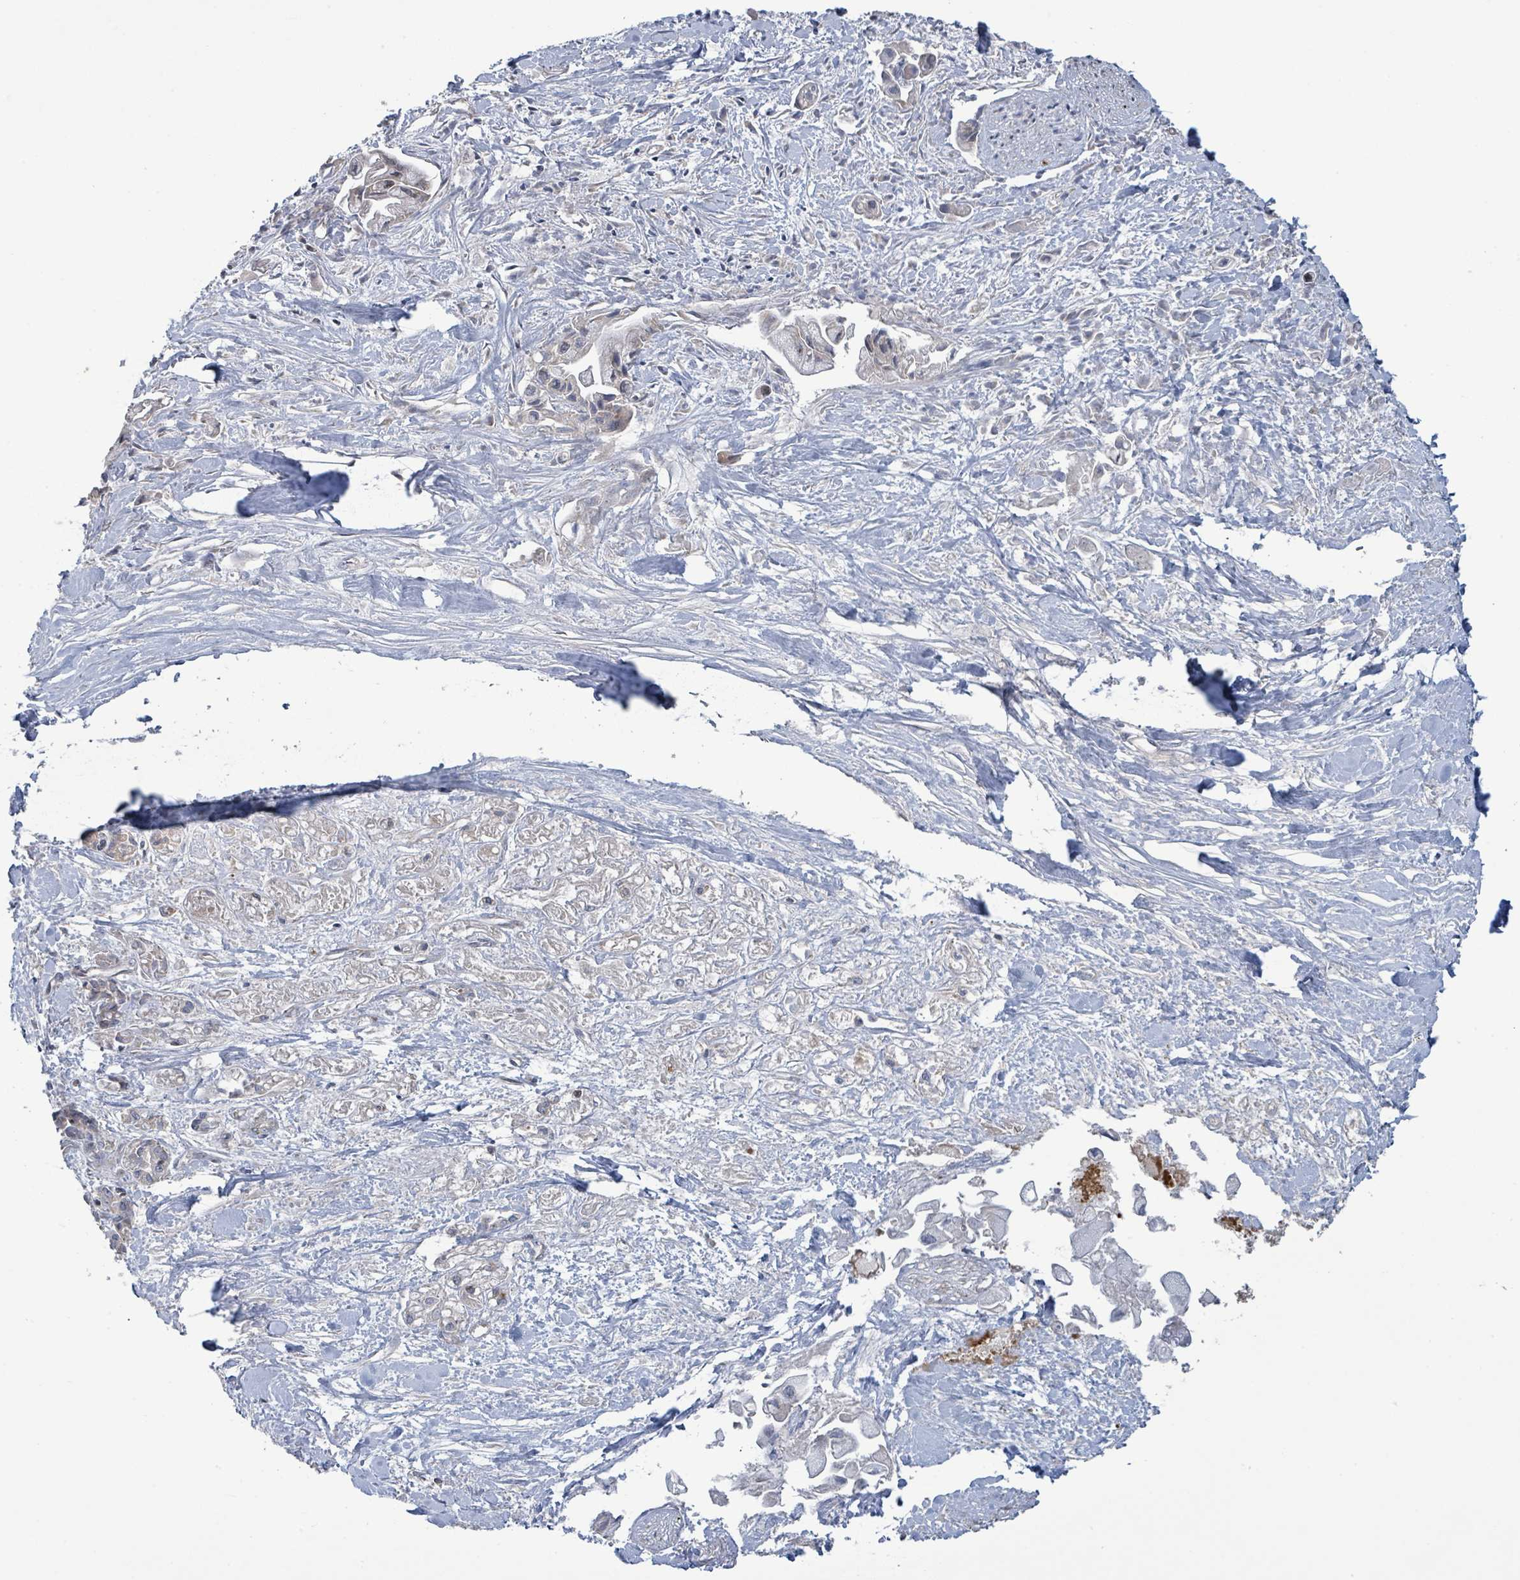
{"staining": {"intensity": "negative", "quantity": "none", "location": "none"}, "tissue": "pancreatic cancer", "cell_type": "Tumor cells", "image_type": "cancer", "snomed": [{"axis": "morphology", "description": "Adenocarcinoma, NOS"}, {"axis": "topography", "description": "Pancreas"}], "caption": "The immunohistochemistry (IHC) histopathology image has no significant expression in tumor cells of pancreatic cancer tissue.", "gene": "LILRA4", "patient": {"sex": "male", "age": 61}}